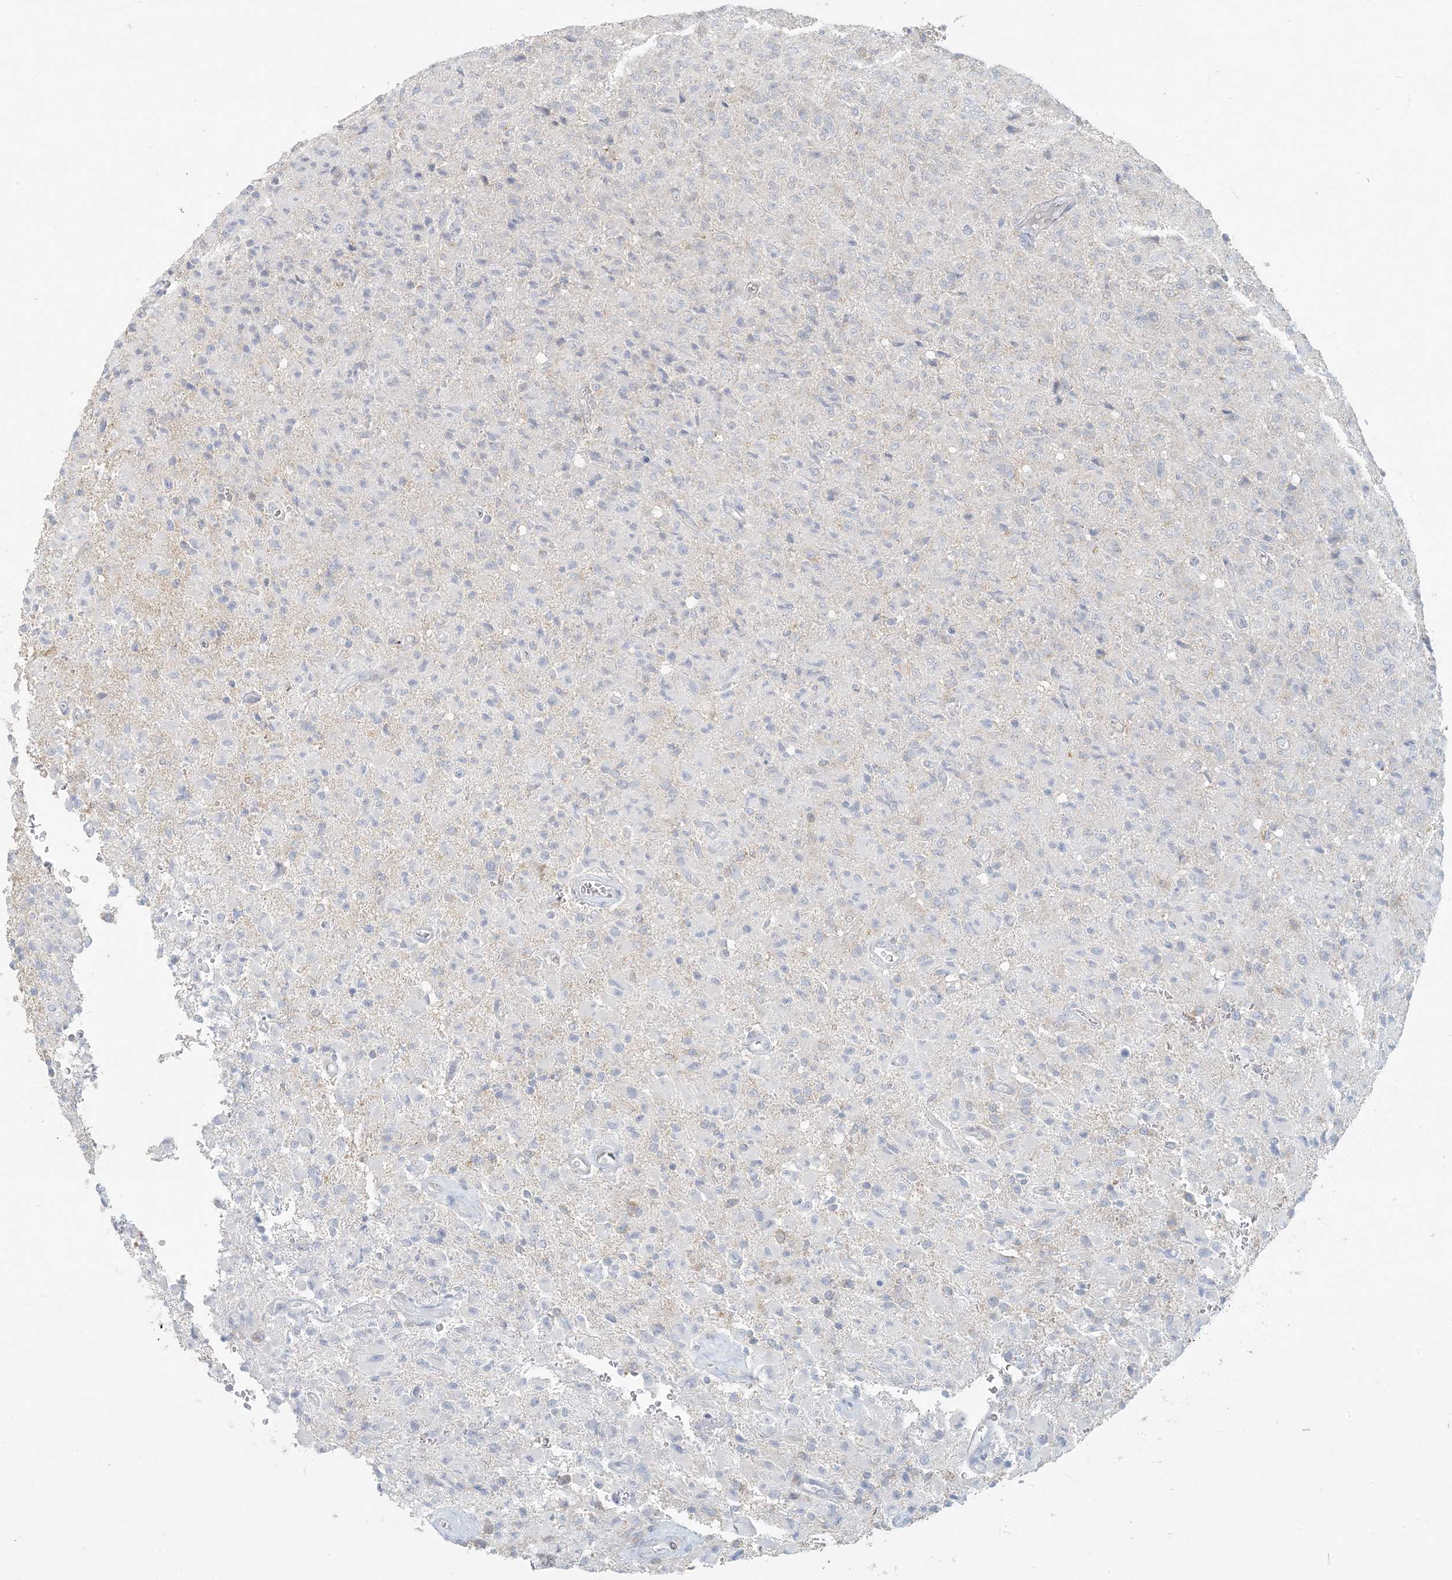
{"staining": {"intensity": "negative", "quantity": "none", "location": "none"}, "tissue": "glioma", "cell_type": "Tumor cells", "image_type": "cancer", "snomed": [{"axis": "morphology", "description": "Glioma, malignant, High grade"}, {"axis": "topography", "description": "Brain"}], "caption": "IHC of human glioma displays no expression in tumor cells.", "gene": "HACL1", "patient": {"sex": "female", "age": 57}}